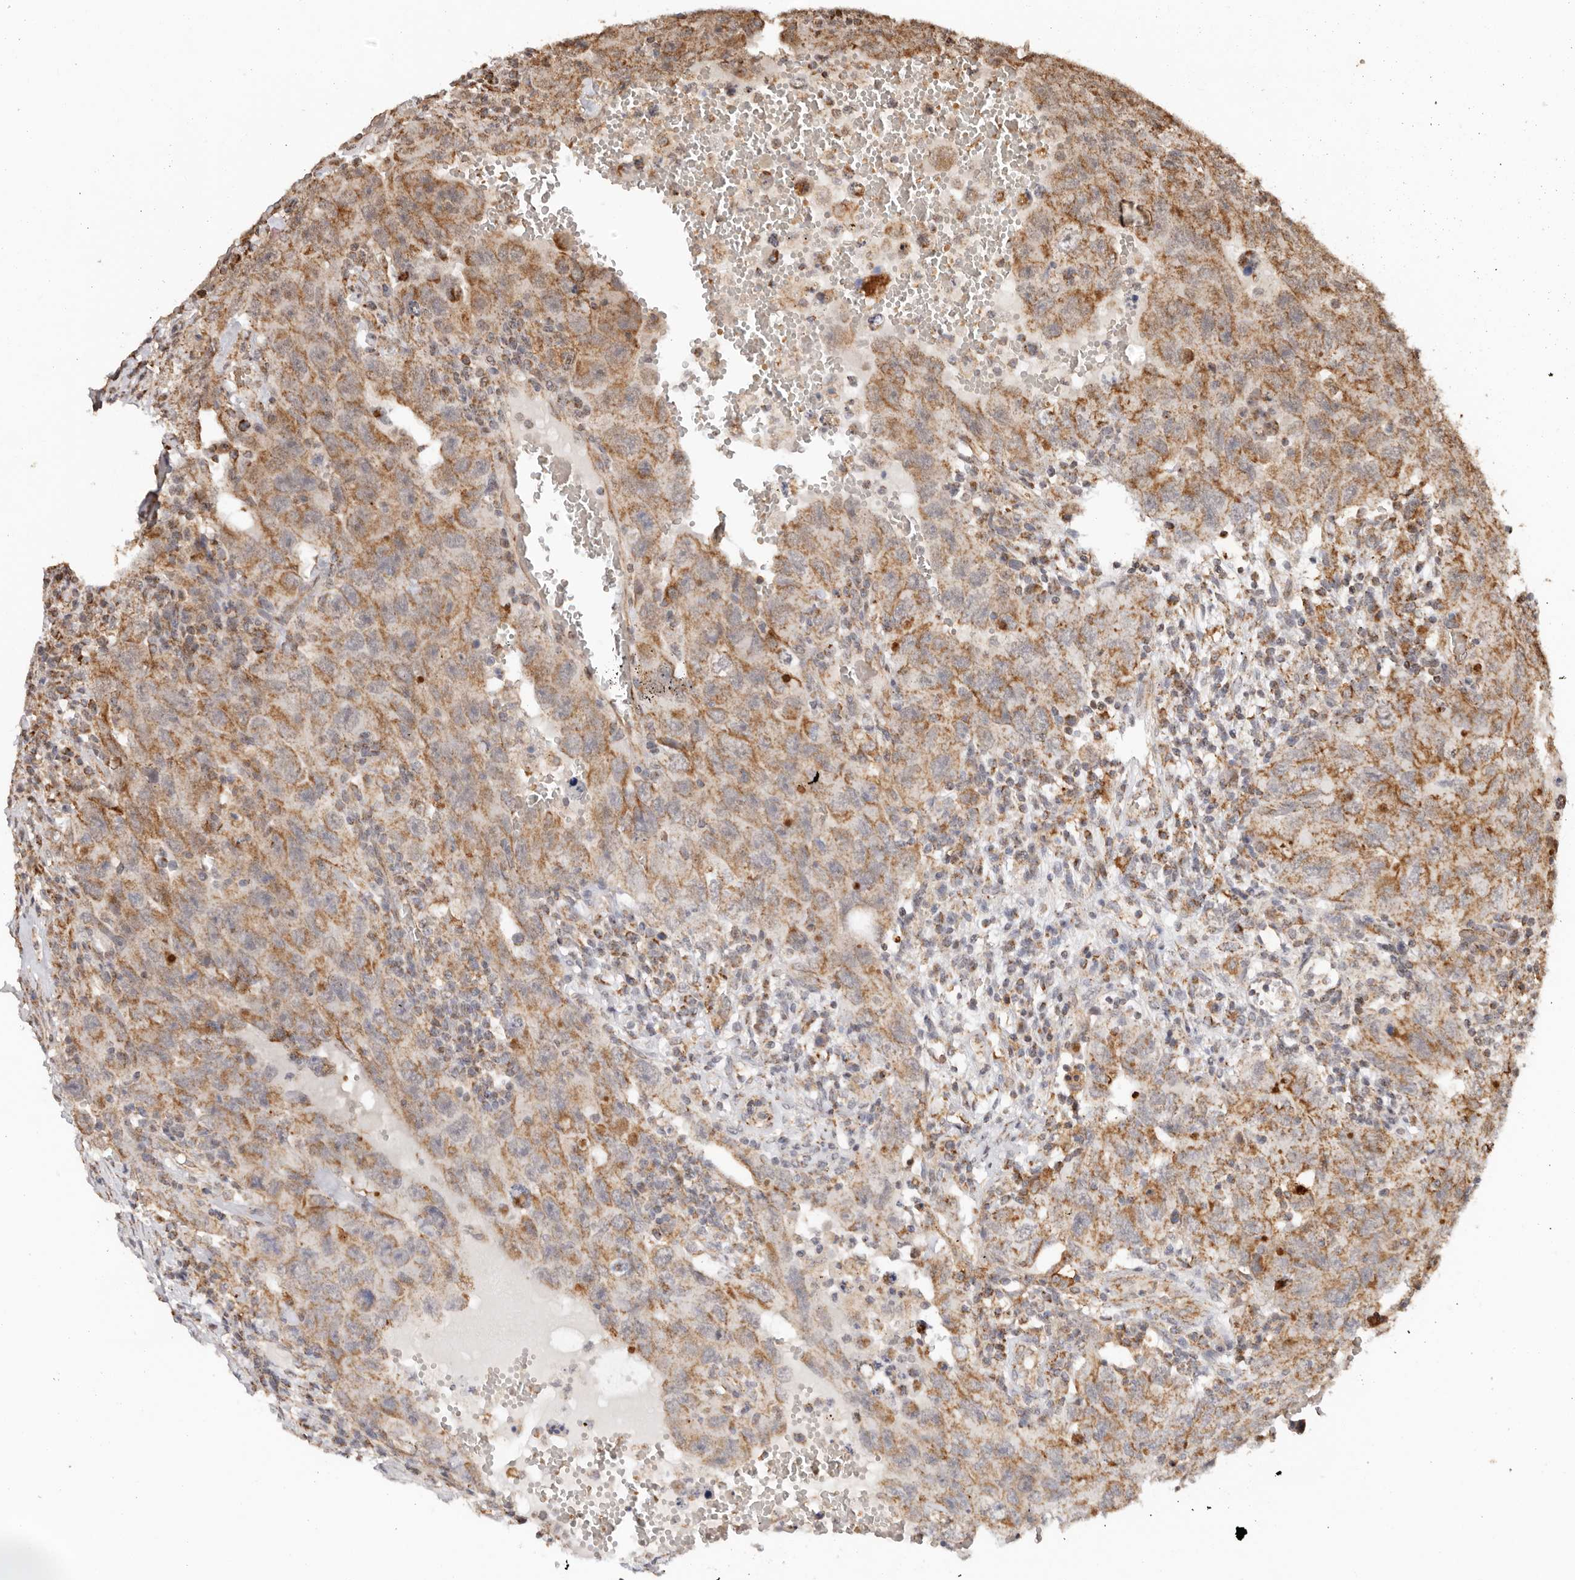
{"staining": {"intensity": "moderate", "quantity": ">75%", "location": "cytoplasmic/membranous"}, "tissue": "testis cancer", "cell_type": "Tumor cells", "image_type": "cancer", "snomed": [{"axis": "morphology", "description": "Carcinoma, Embryonal, NOS"}, {"axis": "topography", "description": "Testis"}], "caption": "Brown immunohistochemical staining in embryonal carcinoma (testis) reveals moderate cytoplasmic/membranous positivity in about >75% of tumor cells.", "gene": "NDUFB11", "patient": {"sex": "male", "age": 26}}